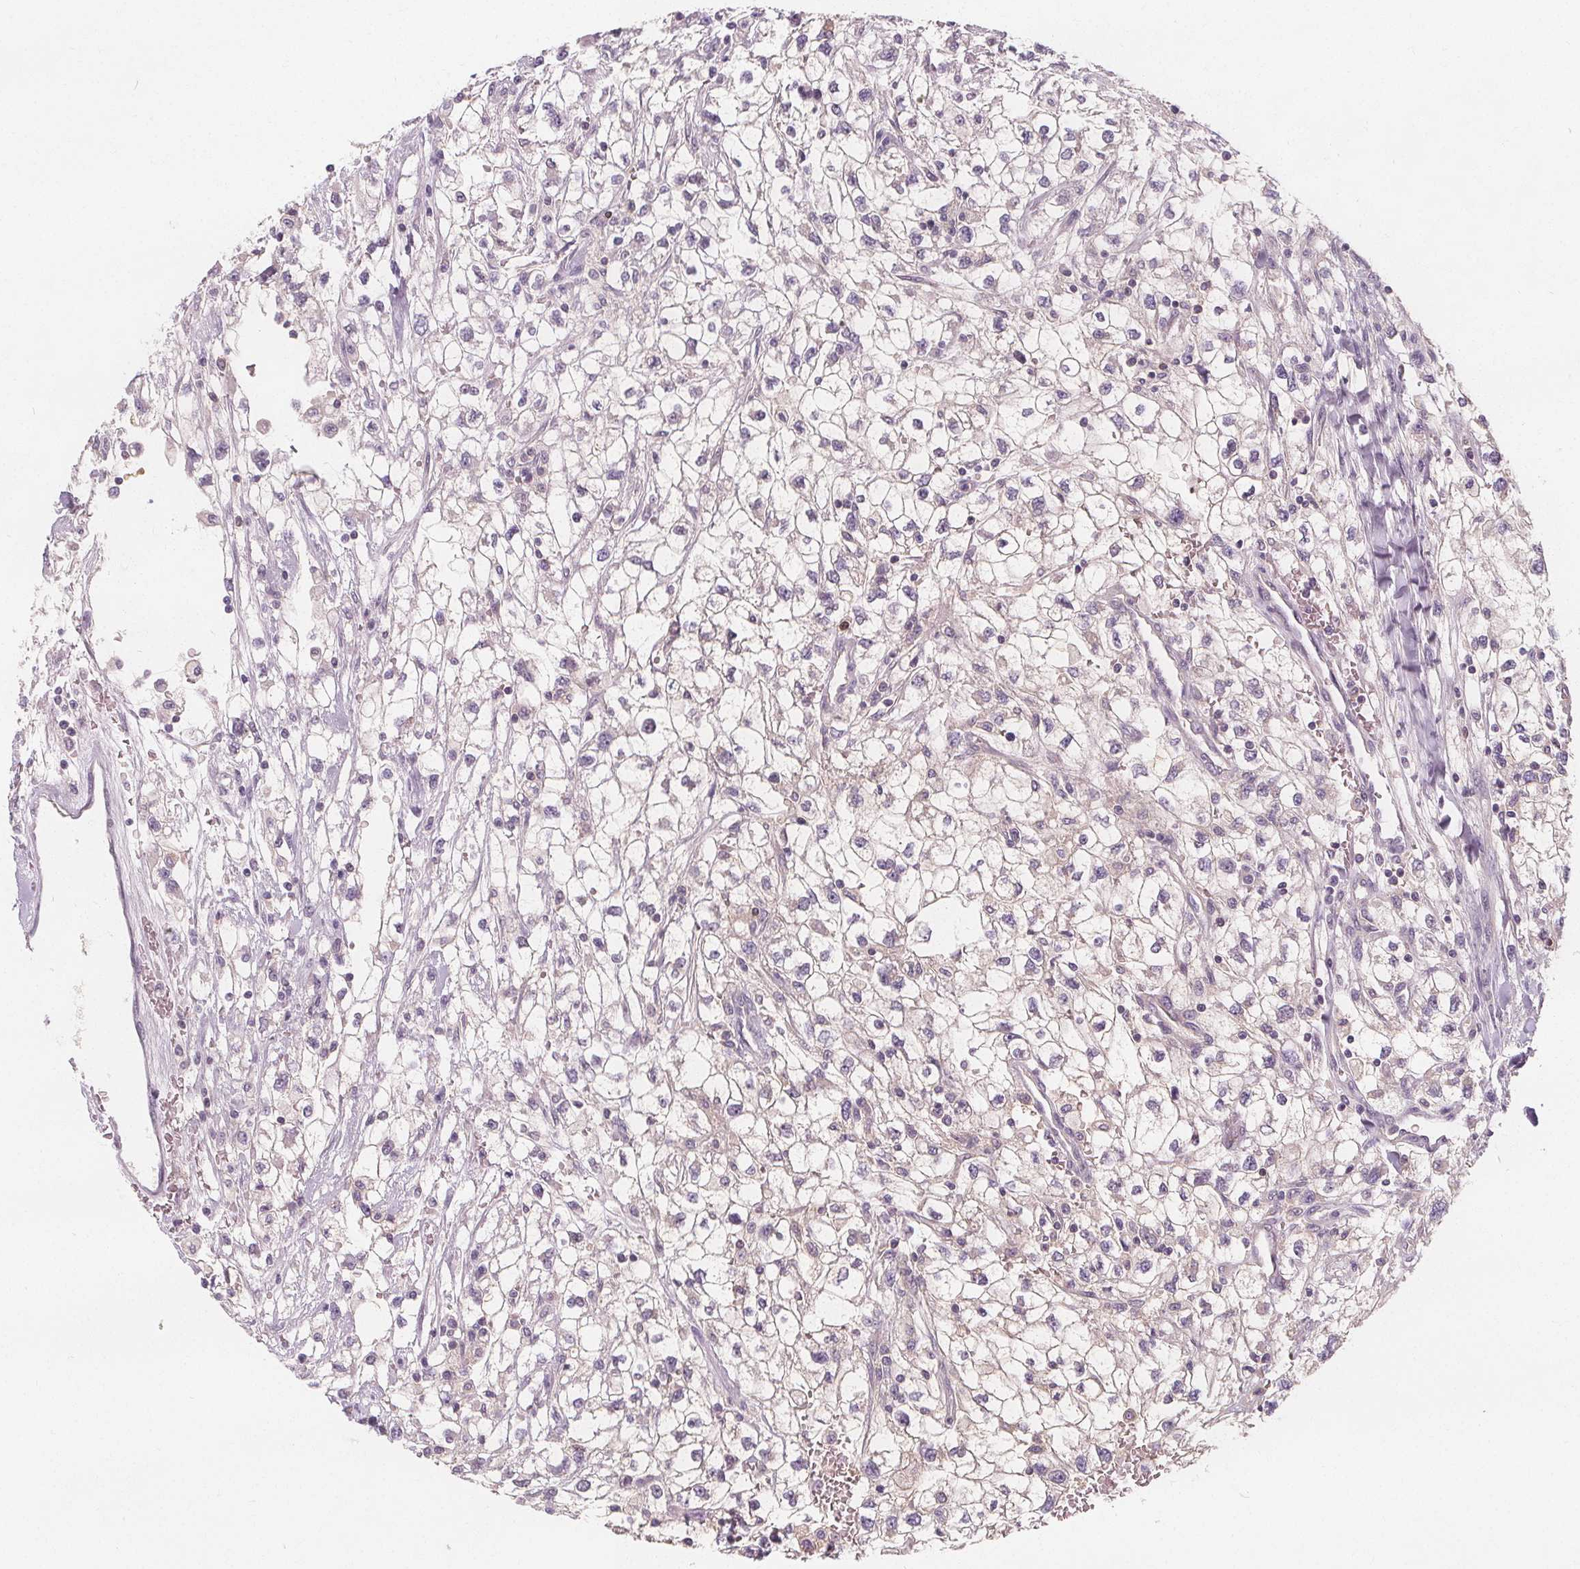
{"staining": {"intensity": "negative", "quantity": "none", "location": "none"}, "tissue": "renal cancer", "cell_type": "Tumor cells", "image_type": "cancer", "snomed": [{"axis": "morphology", "description": "Adenocarcinoma, NOS"}, {"axis": "topography", "description": "Kidney"}], "caption": "Immunohistochemical staining of renal adenocarcinoma exhibits no significant positivity in tumor cells. The staining was performed using DAB (3,3'-diaminobenzidine) to visualize the protein expression in brown, while the nuclei were stained in blue with hematoxylin (Magnification: 20x).", "gene": "UGP2", "patient": {"sex": "male", "age": 59}}